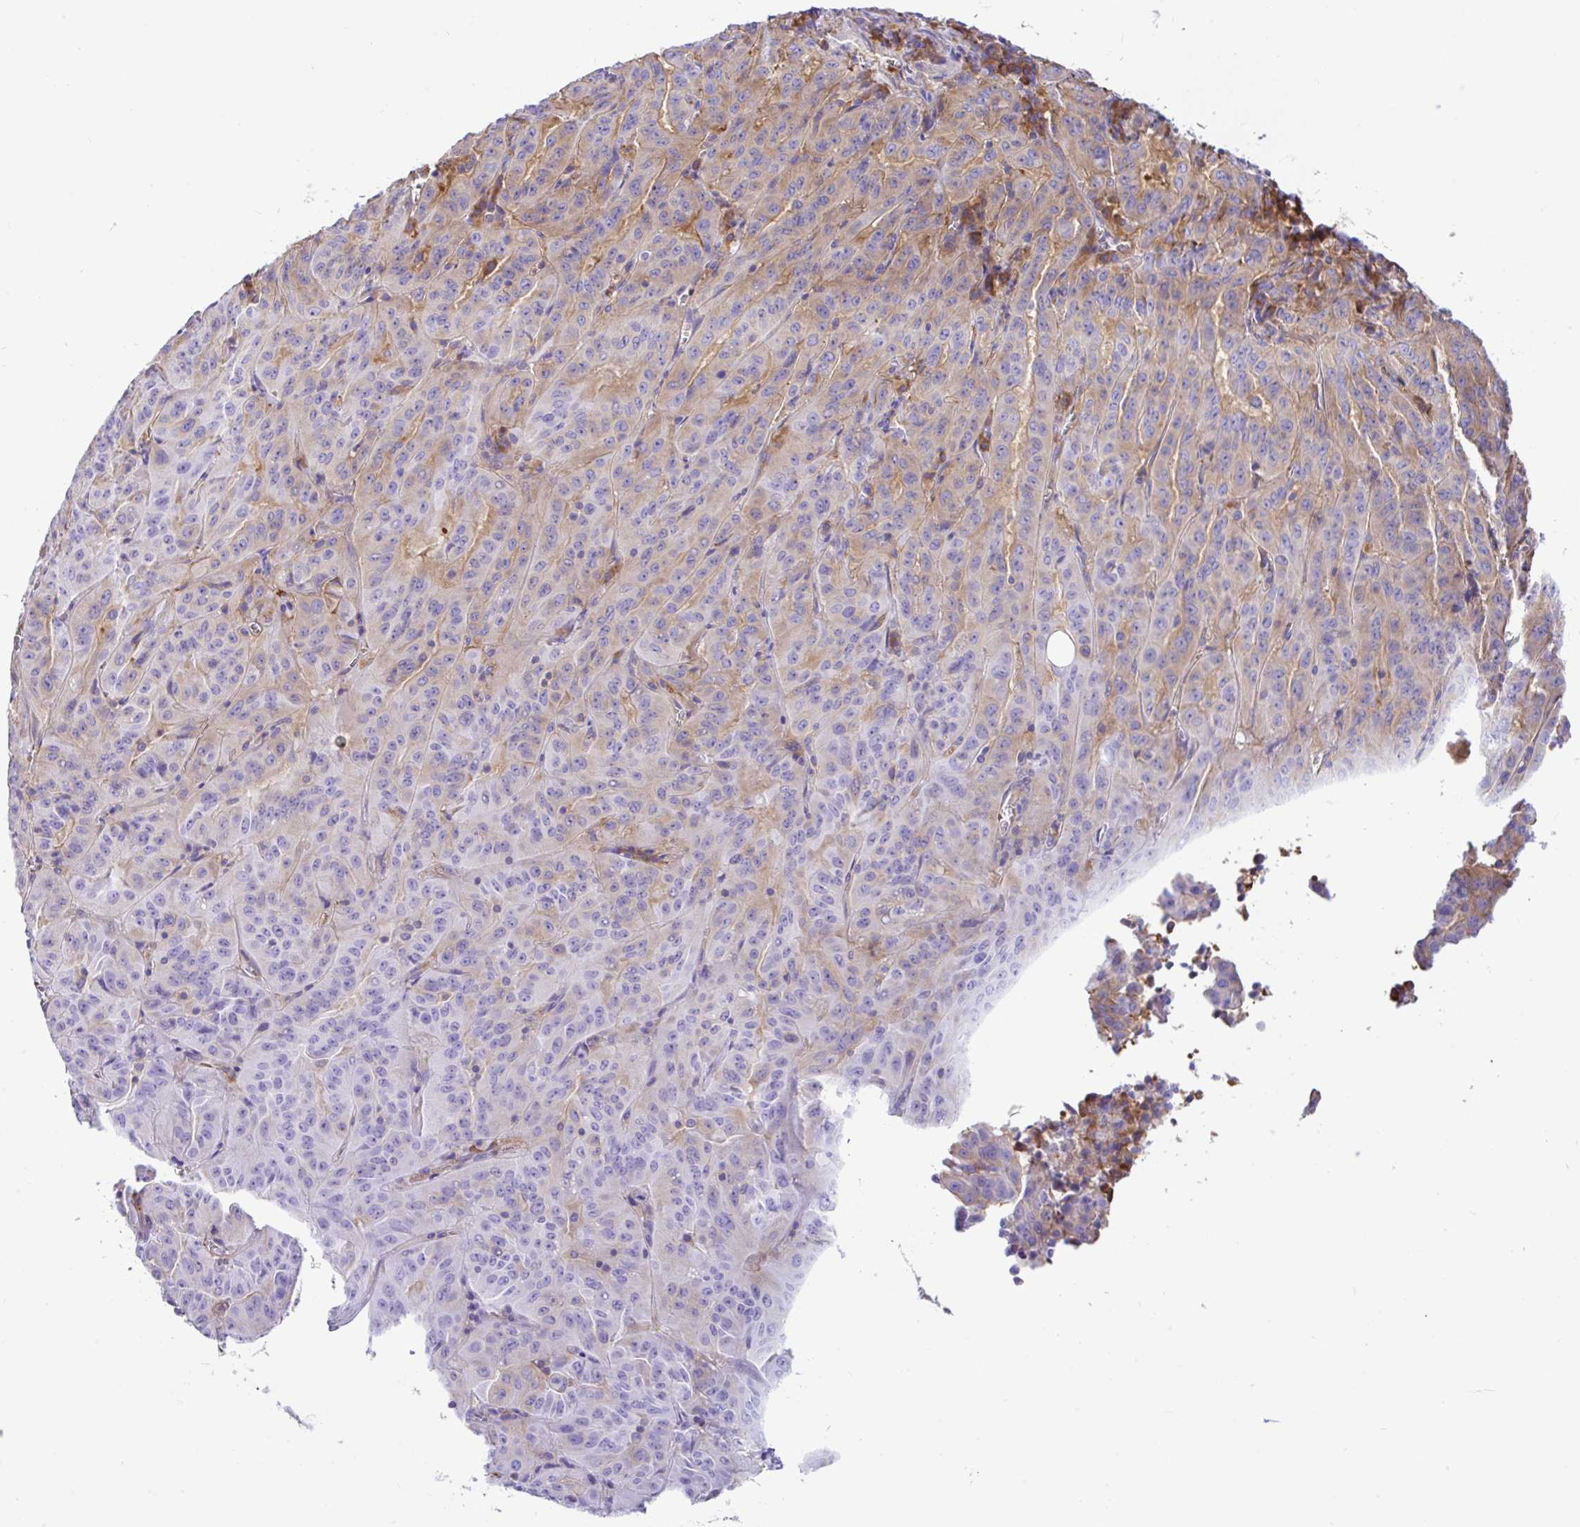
{"staining": {"intensity": "moderate", "quantity": "<25%", "location": "cytoplasmic/membranous"}, "tissue": "pancreatic cancer", "cell_type": "Tumor cells", "image_type": "cancer", "snomed": [{"axis": "morphology", "description": "Adenocarcinoma, NOS"}, {"axis": "topography", "description": "Pancreas"}], "caption": "A low amount of moderate cytoplasmic/membranous positivity is identified in approximately <25% of tumor cells in pancreatic cancer tissue.", "gene": "GFPT2", "patient": {"sex": "male", "age": 63}}